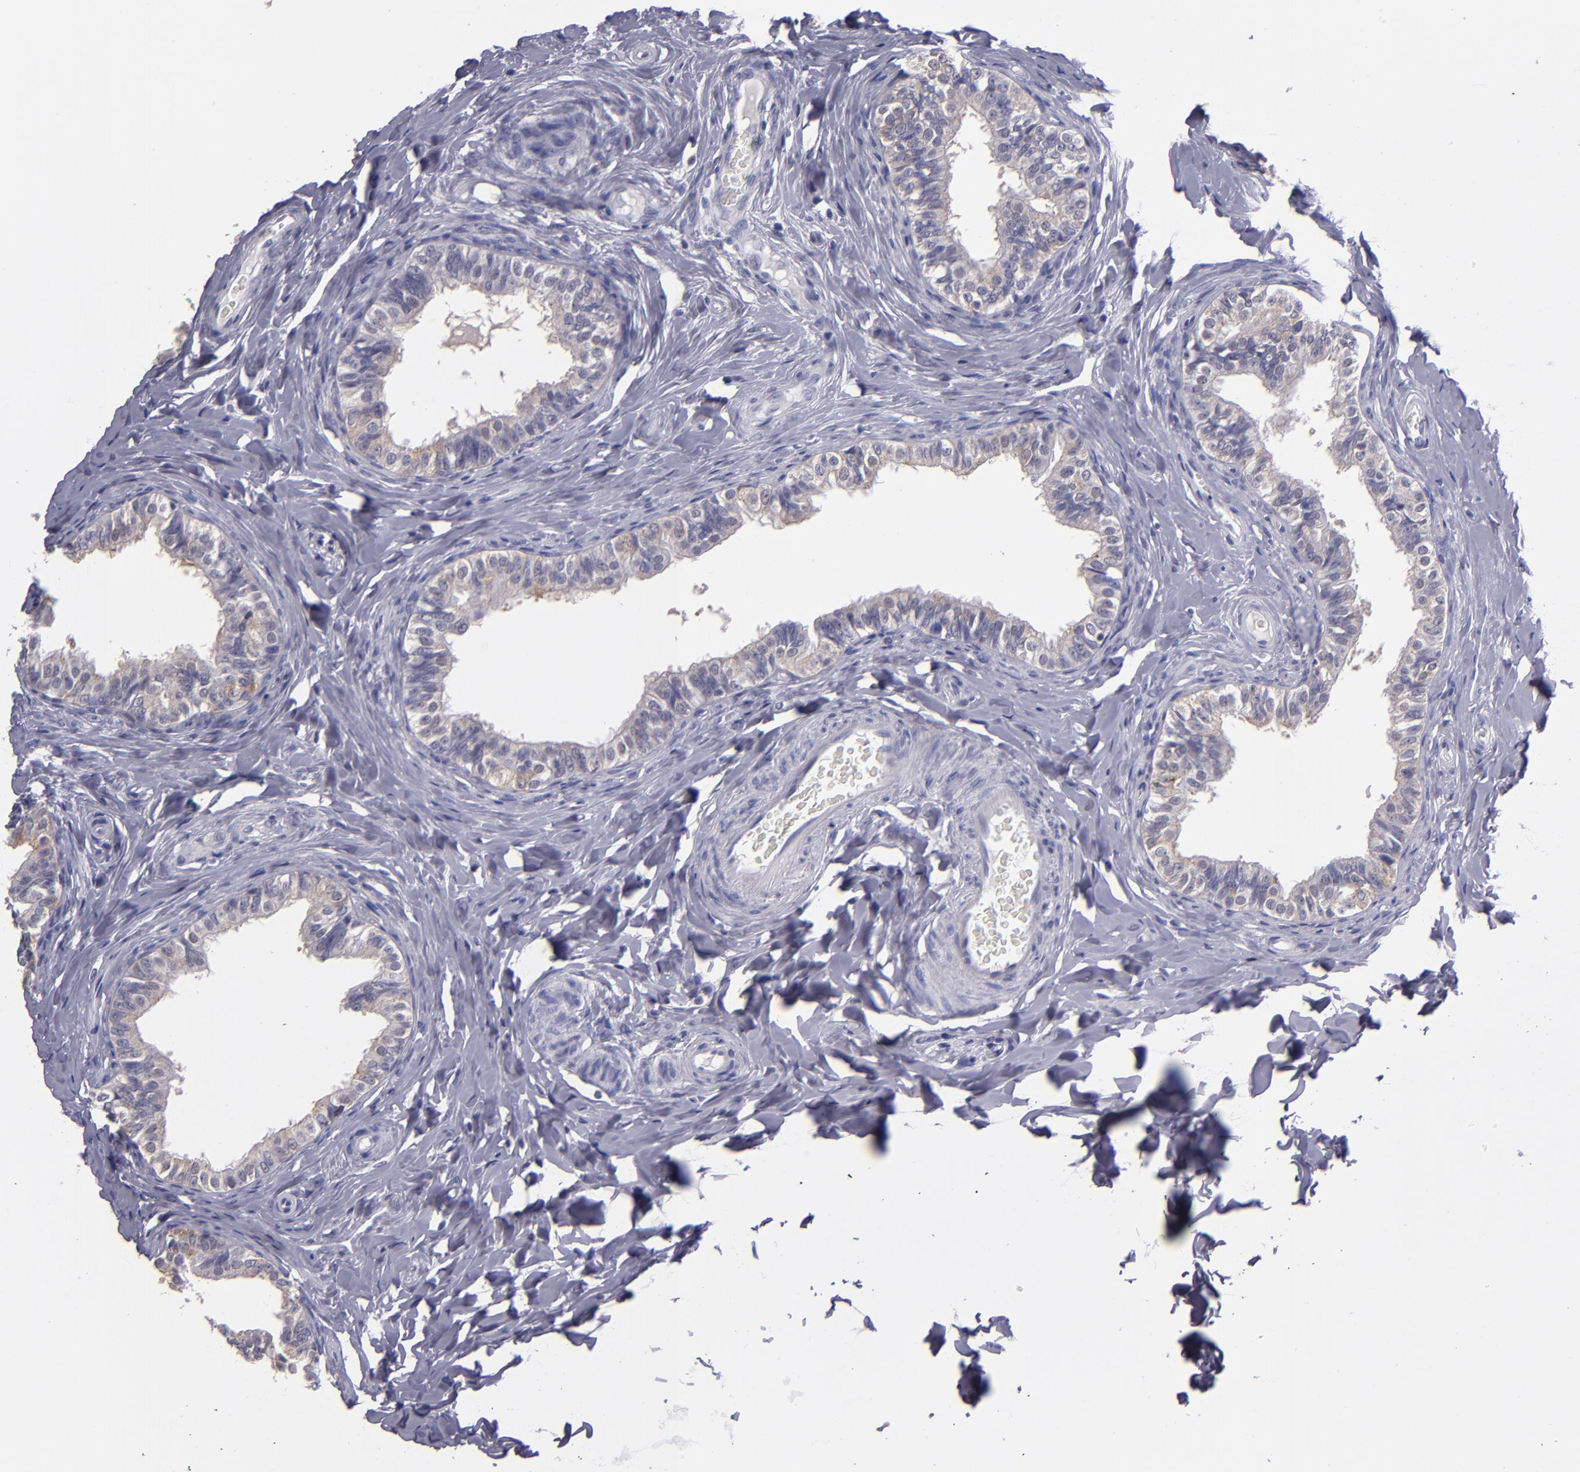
{"staining": {"intensity": "negative", "quantity": "none", "location": "none"}, "tissue": "epididymis", "cell_type": "Glandular cells", "image_type": "normal", "snomed": [{"axis": "morphology", "description": "Normal tissue, NOS"}, {"axis": "topography", "description": "Soft tissue"}, {"axis": "topography", "description": "Epididymis"}], "caption": "Immunohistochemical staining of benign human epididymis displays no significant positivity in glandular cells.", "gene": "CEBPE", "patient": {"sex": "male", "age": 26}}